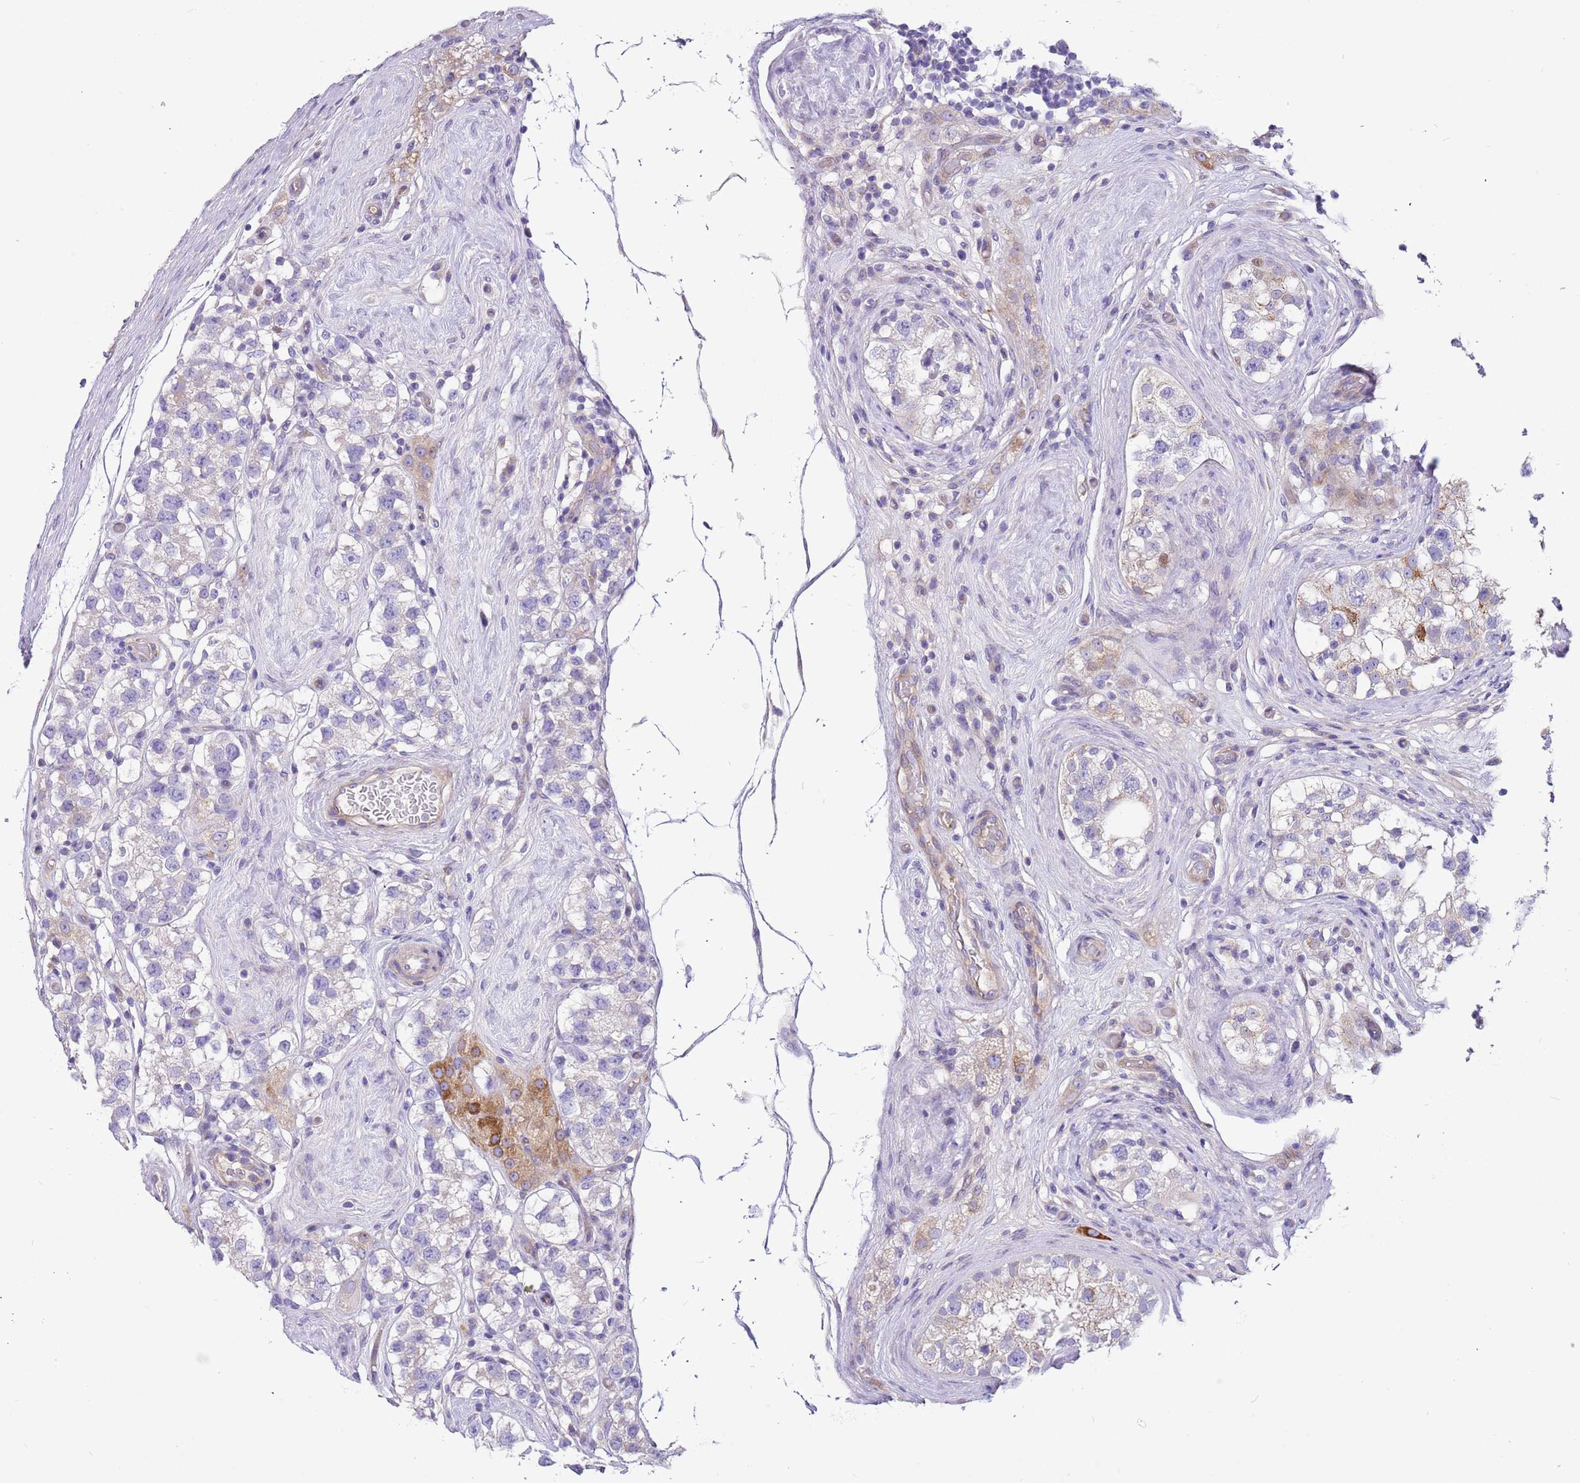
{"staining": {"intensity": "negative", "quantity": "none", "location": "none"}, "tissue": "testis cancer", "cell_type": "Tumor cells", "image_type": "cancer", "snomed": [{"axis": "morphology", "description": "Seminoma, NOS"}, {"axis": "topography", "description": "Testis"}], "caption": "Protein analysis of testis seminoma displays no significant expression in tumor cells.", "gene": "SERINC3", "patient": {"sex": "male", "age": 34}}